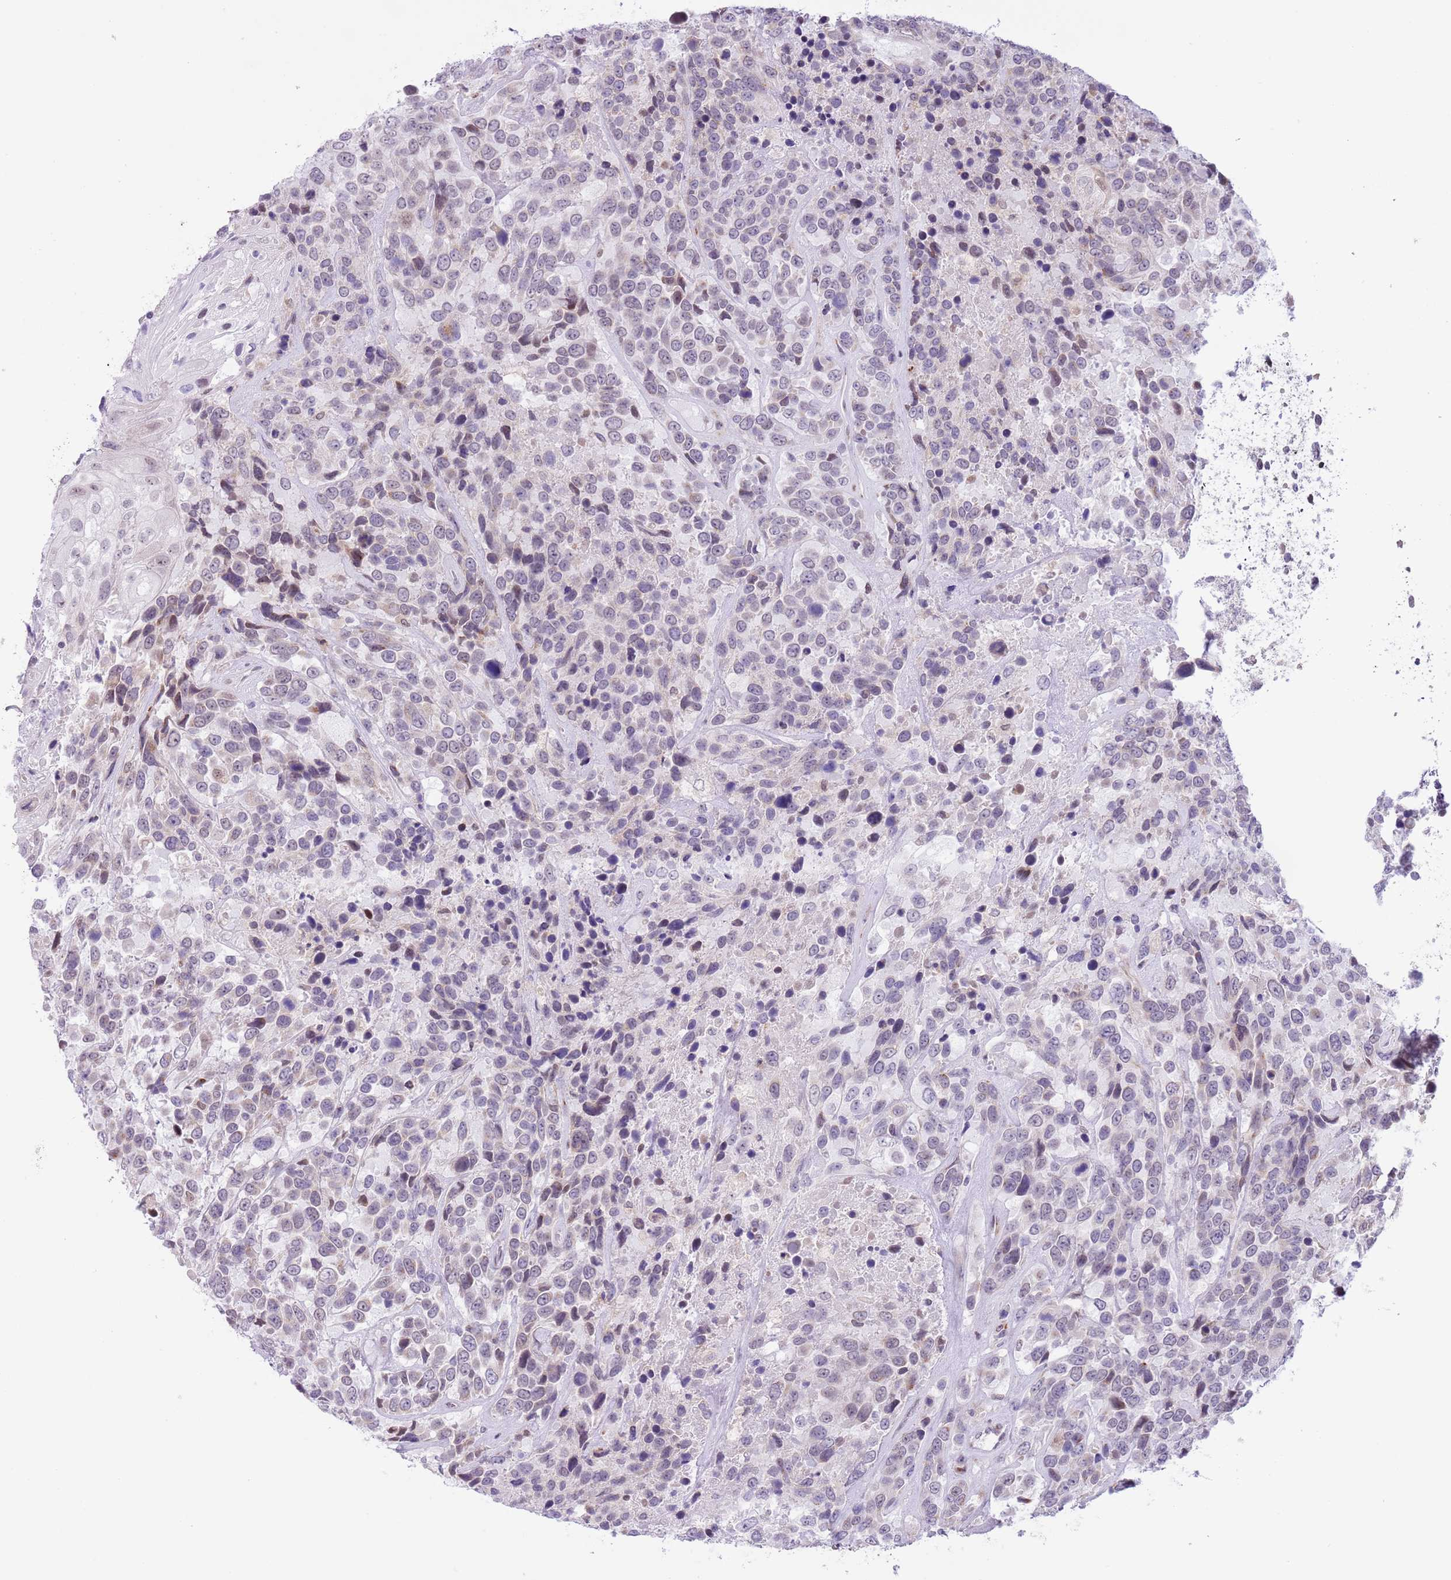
{"staining": {"intensity": "negative", "quantity": "none", "location": "none"}, "tissue": "urothelial cancer", "cell_type": "Tumor cells", "image_type": "cancer", "snomed": [{"axis": "morphology", "description": "Urothelial carcinoma, High grade"}, {"axis": "topography", "description": "Urinary bladder"}], "caption": "This is an immunohistochemistry histopathology image of urothelial cancer. There is no staining in tumor cells.", "gene": "ZNF576", "patient": {"sex": "female", "age": 70}}